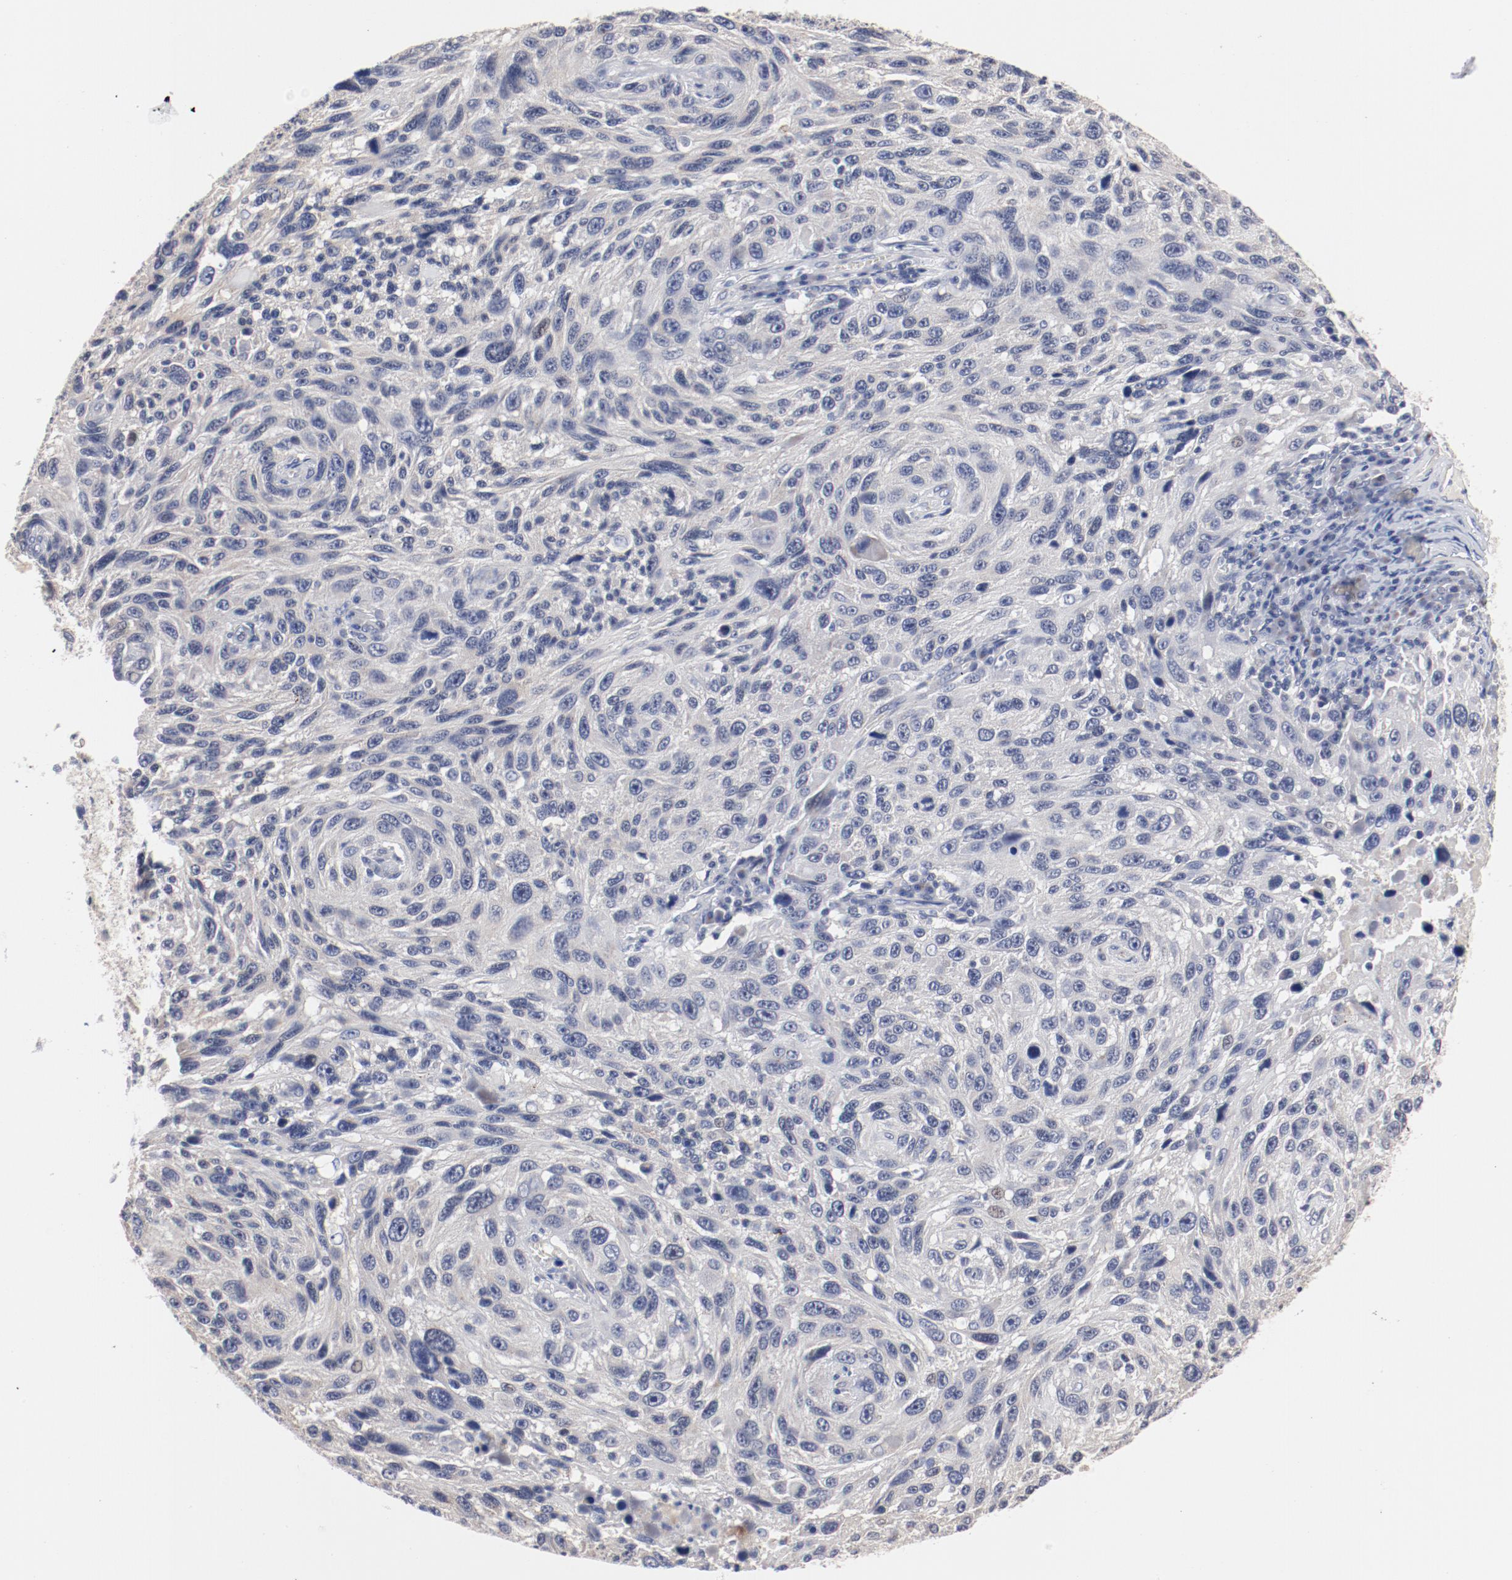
{"staining": {"intensity": "negative", "quantity": "none", "location": "none"}, "tissue": "melanoma", "cell_type": "Tumor cells", "image_type": "cancer", "snomed": [{"axis": "morphology", "description": "Malignant melanoma, NOS"}, {"axis": "topography", "description": "Skin"}], "caption": "A high-resolution histopathology image shows immunohistochemistry (IHC) staining of melanoma, which exhibits no significant expression in tumor cells.", "gene": "GPR143", "patient": {"sex": "male", "age": 53}}